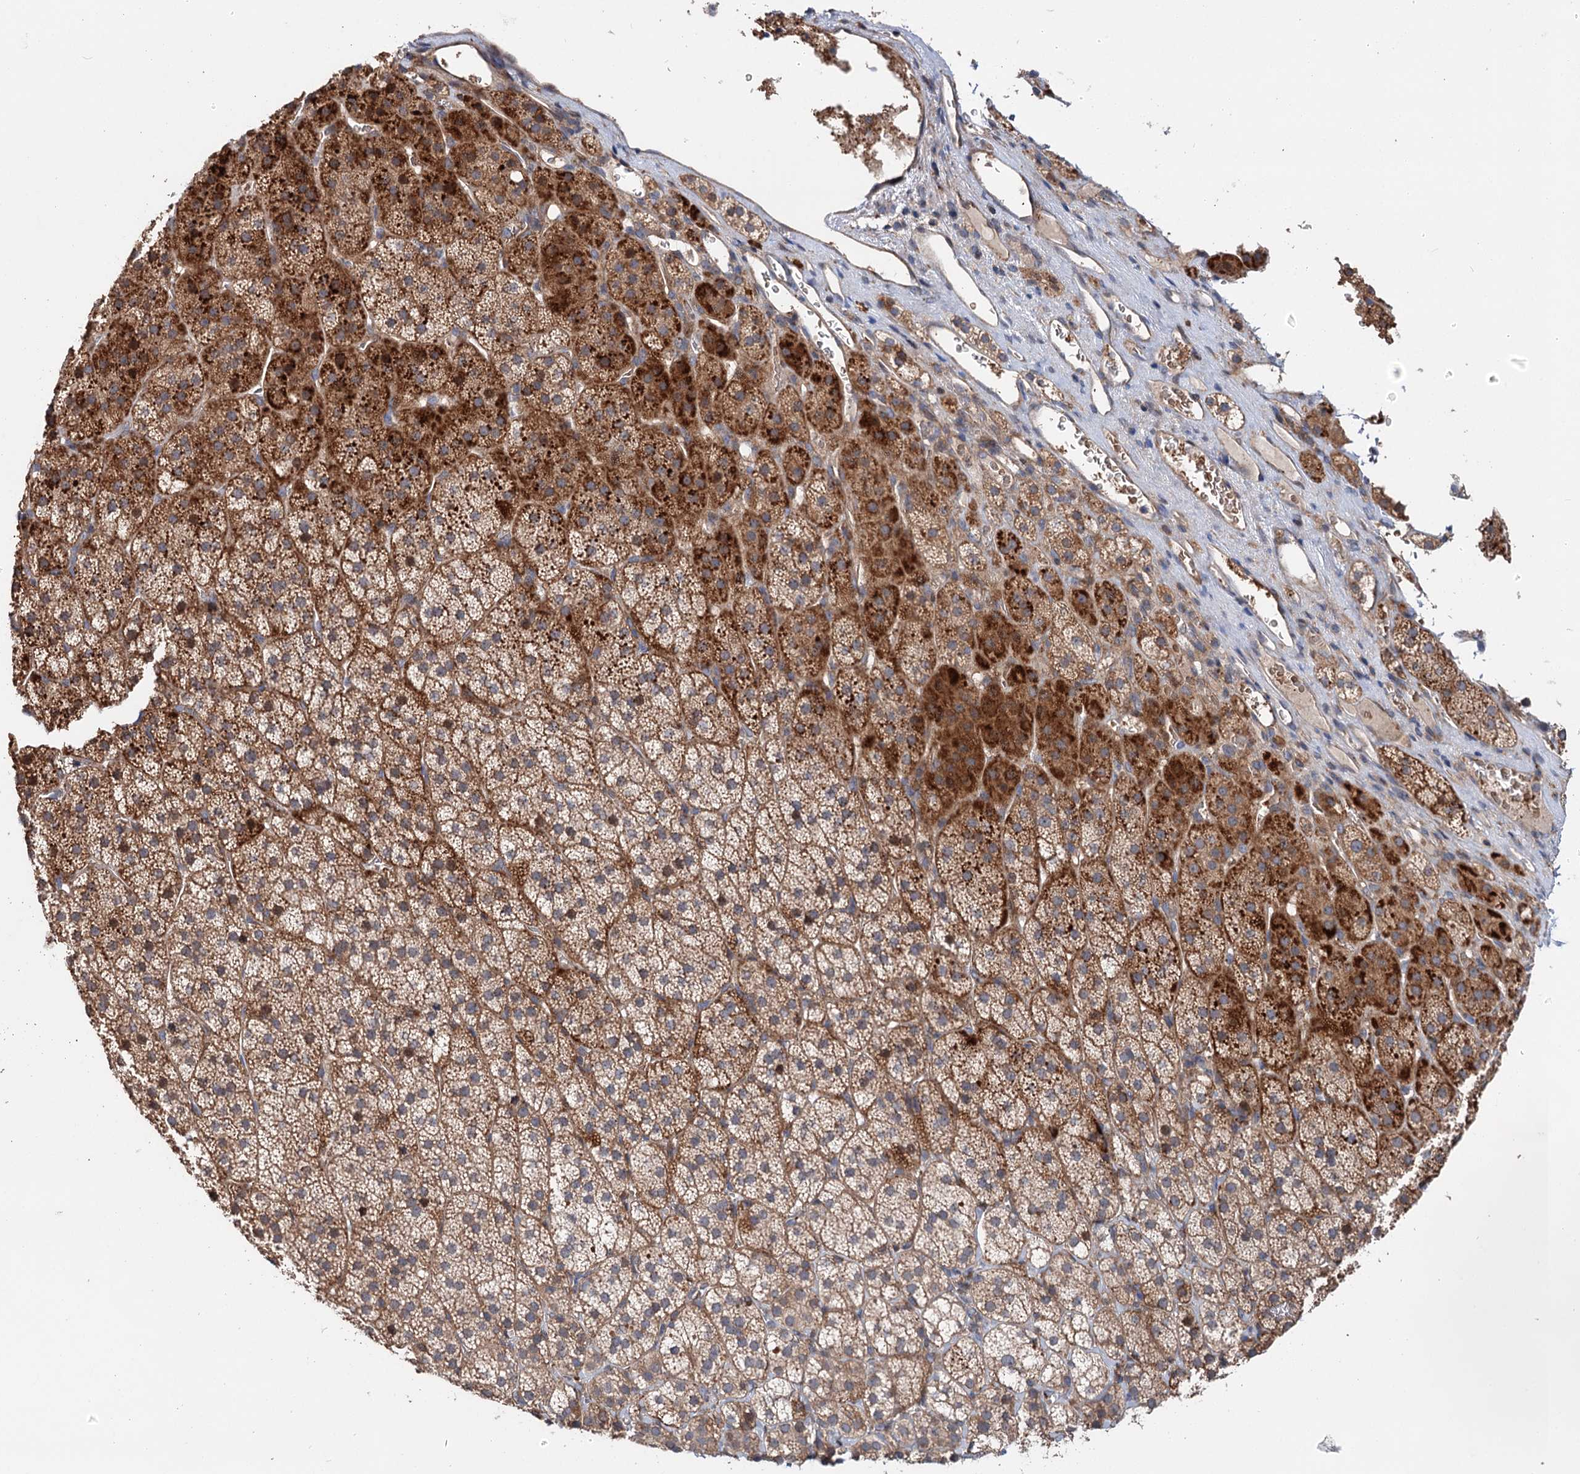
{"staining": {"intensity": "moderate", "quantity": ">75%", "location": "cytoplasmic/membranous"}, "tissue": "adrenal gland", "cell_type": "Glandular cells", "image_type": "normal", "snomed": [{"axis": "morphology", "description": "Normal tissue, NOS"}, {"axis": "topography", "description": "Adrenal gland"}], "caption": "A micrograph of human adrenal gland stained for a protein reveals moderate cytoplasmic/membranous brown staining in glandular cells. (DAB (3,3'-diaminobenzidine) IHC with brightfield microscopy, high magnification).", "gene": "PTDSS2", "patient": {"sex": "female", "age": 44}}